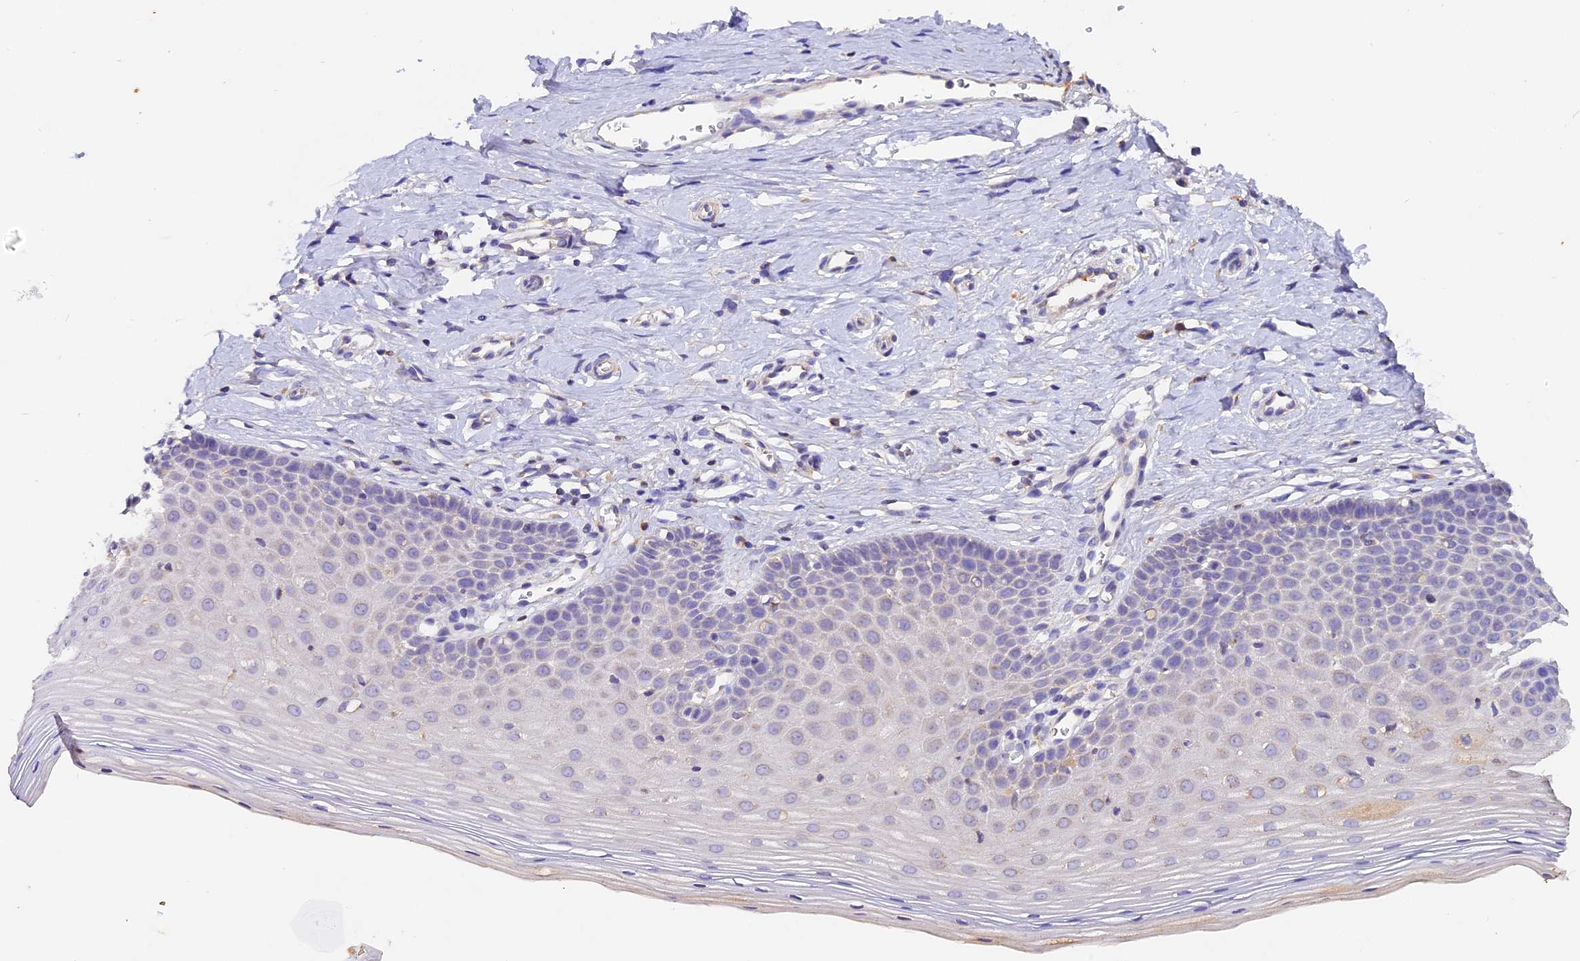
{"staining": {"intensity": "negative", "quantity": "none", "location": "none"}, "tissue": "cervix", "cell_type": "Glandular cells", "image_type": "normal", "snomed": [{"axis": "morphology", "description": "Normal tissue, NOS"}, {"axis": "topography", "description": "Cervix"}], "caption": "DAB (3,3'-diaminobenzidine) immunohistochemical staining of benign human cervix displays no significant staining in glandular cells.", "gene": "SIX5", "patient": {"sex": "female", "age": 36}}